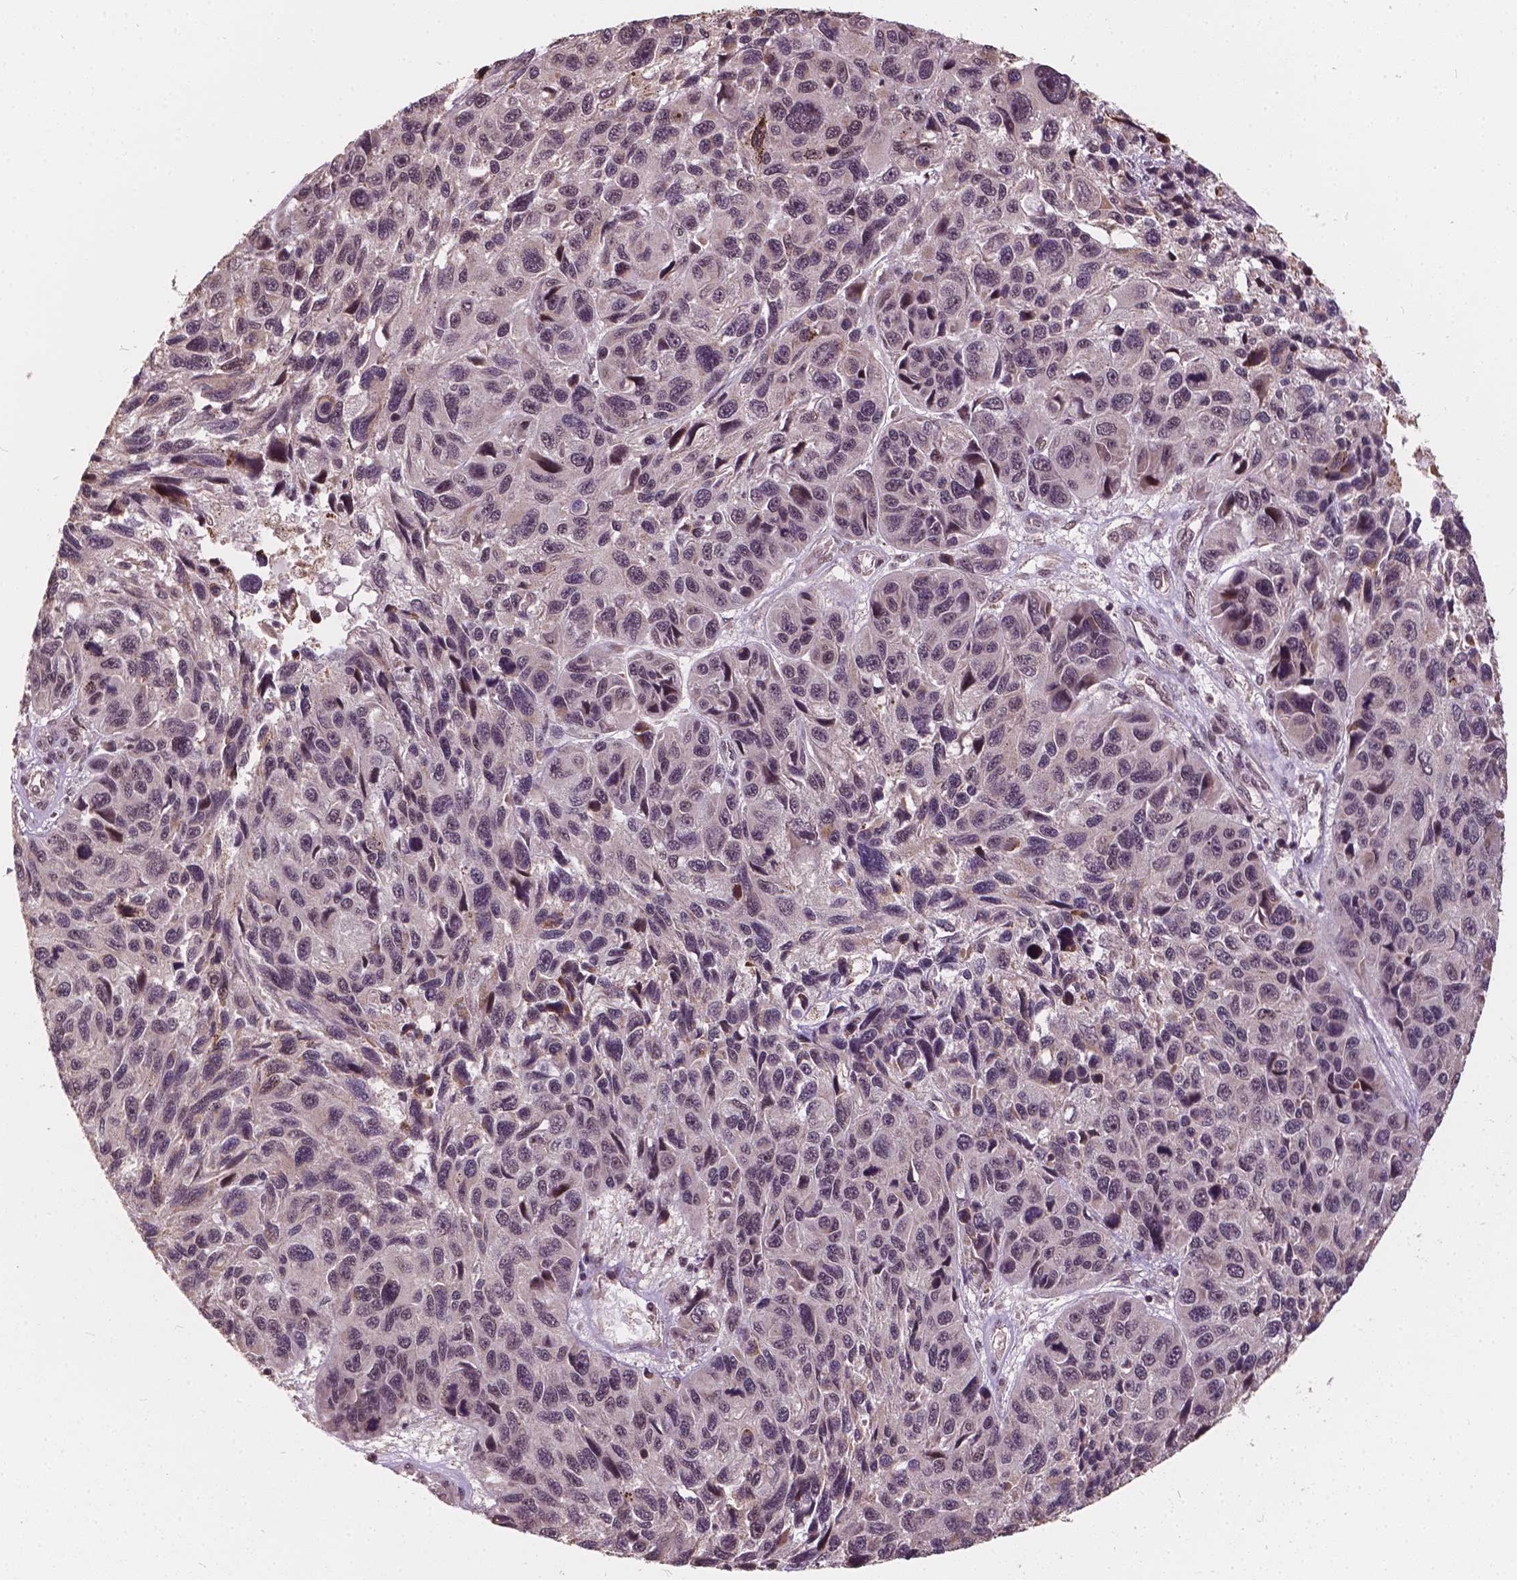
{"staining": {"intensity": "moderate", "quantity": "<25%", "location": "nuclear"}, "tissue": "melanoma", "cell_type": "Tumor cells", "image_type": "cancer", "snomed": [{"axis": "morphology", "description": "Malignant melanoma, NOS"}, {"axis": "topography", "description": "Skin"}], "caption": "Melanoma stained for a protein reveals moderate nuclear positivity in tumor cells.", "gene": "GPS2", "patient": {"sex": "male", "age": 53}}